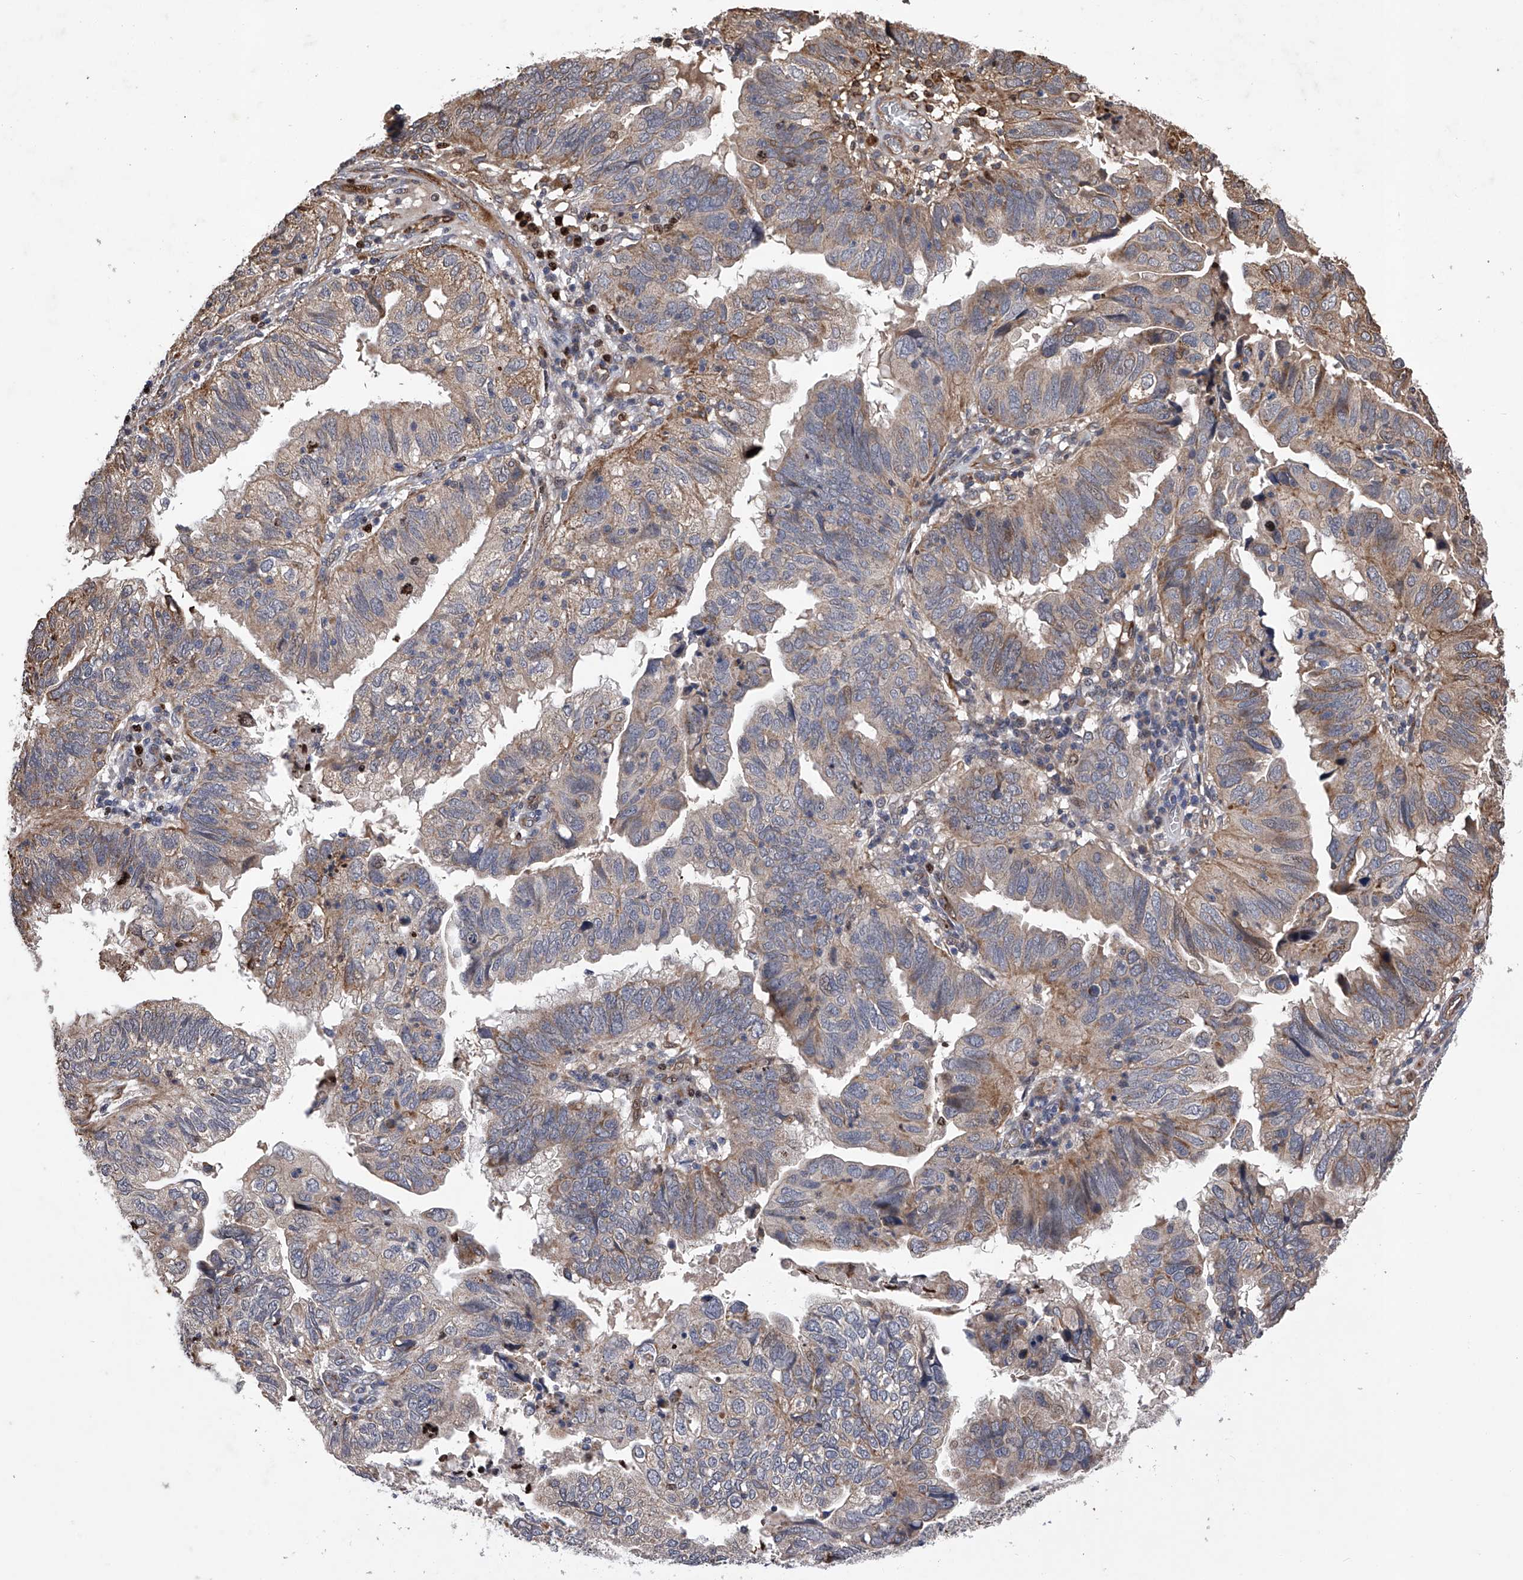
{"staining": {"intensity": "moderate", "quantity": "25%-75%", "location": "cytoplasmic/membranous"}, "tissue": "endometrial cancer", "cell_type": "Tumor cells", "image_type": "cancer", "snomed": [{"axis": "morphology", "description": "Adenocarcinoma, NOS"}, {"axis": "topography", "description": "Uterus"}], "caption": "Endometrial cancer stained with immunohistochemistry (IHC) demonstrates moderate cytoplasmic/membranous staining in approximately 25%-75% of tumor cells. The staining was performed using DAB (3,3'-diaminobenzidine), with brown indicating positive protein expression. Nuclei are stained blue with hematoxylin.", "gene": "MAP3K11", "patient": {"sex": "female", "age": 77}}